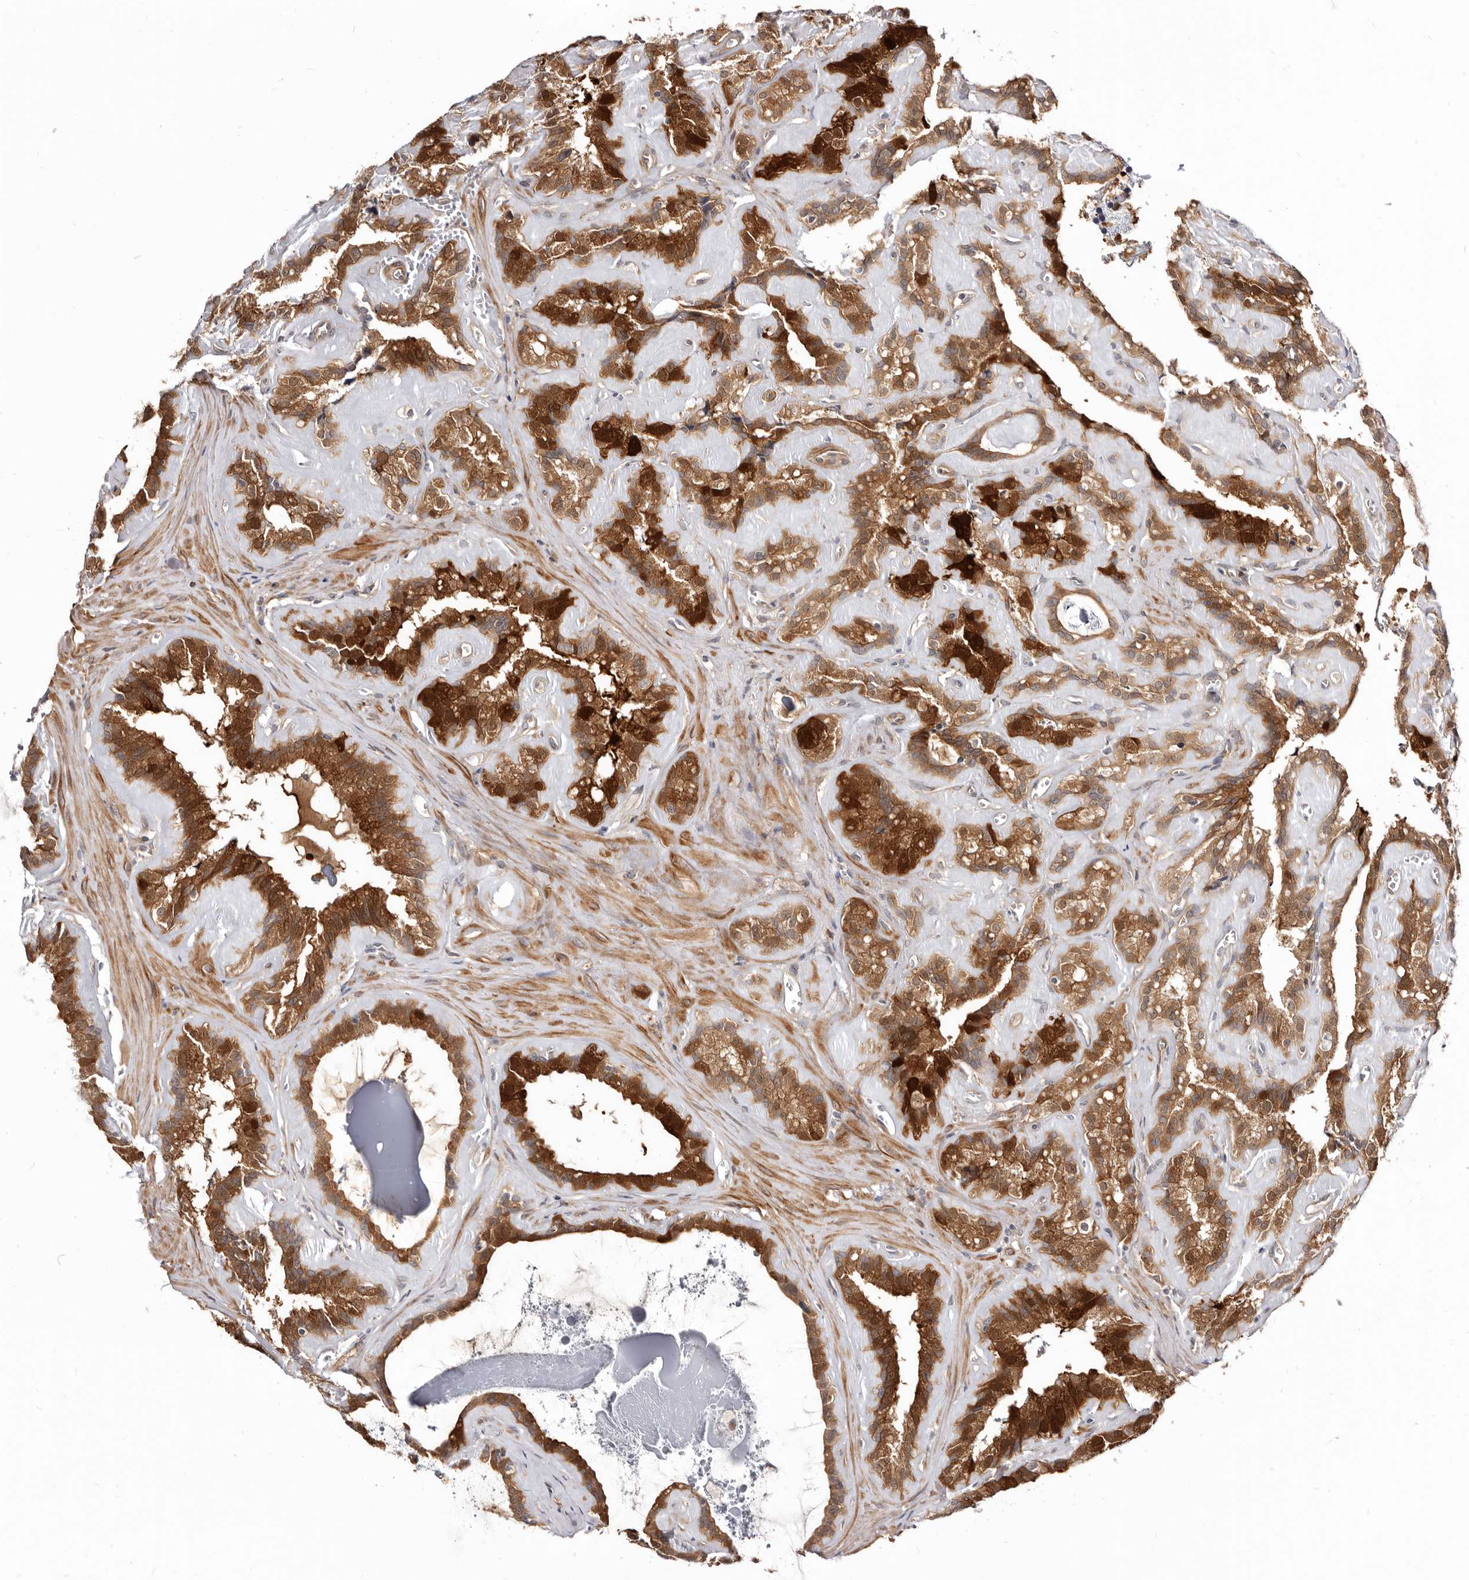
{"staining": {"intensity": "strong", "quantity": ">75%", "location": "cytoplasmic/membranous"}, "tissue": "seminal vesicle", "cell_type": "Glandular cells", "image_type": "normal", "snomed": [{"axis": "morphology", "description": "Normal tissue, NOS"}, {"axis": "topography", "description": "Prostate"}, {"axis": "topography", "description": "Seminal veicle"}], "caption": "Protein staining shows strong cytoplasmic/membranous staining in about >75% of glandular cells in unremarkable seminal vesicle. Using DAB (brown) and hematoxylin (blue) stains, captured at high magnification using brightfield microscopy.", "gene": "GPATCH4", "patient": {"sex": "male", "age": 59}}